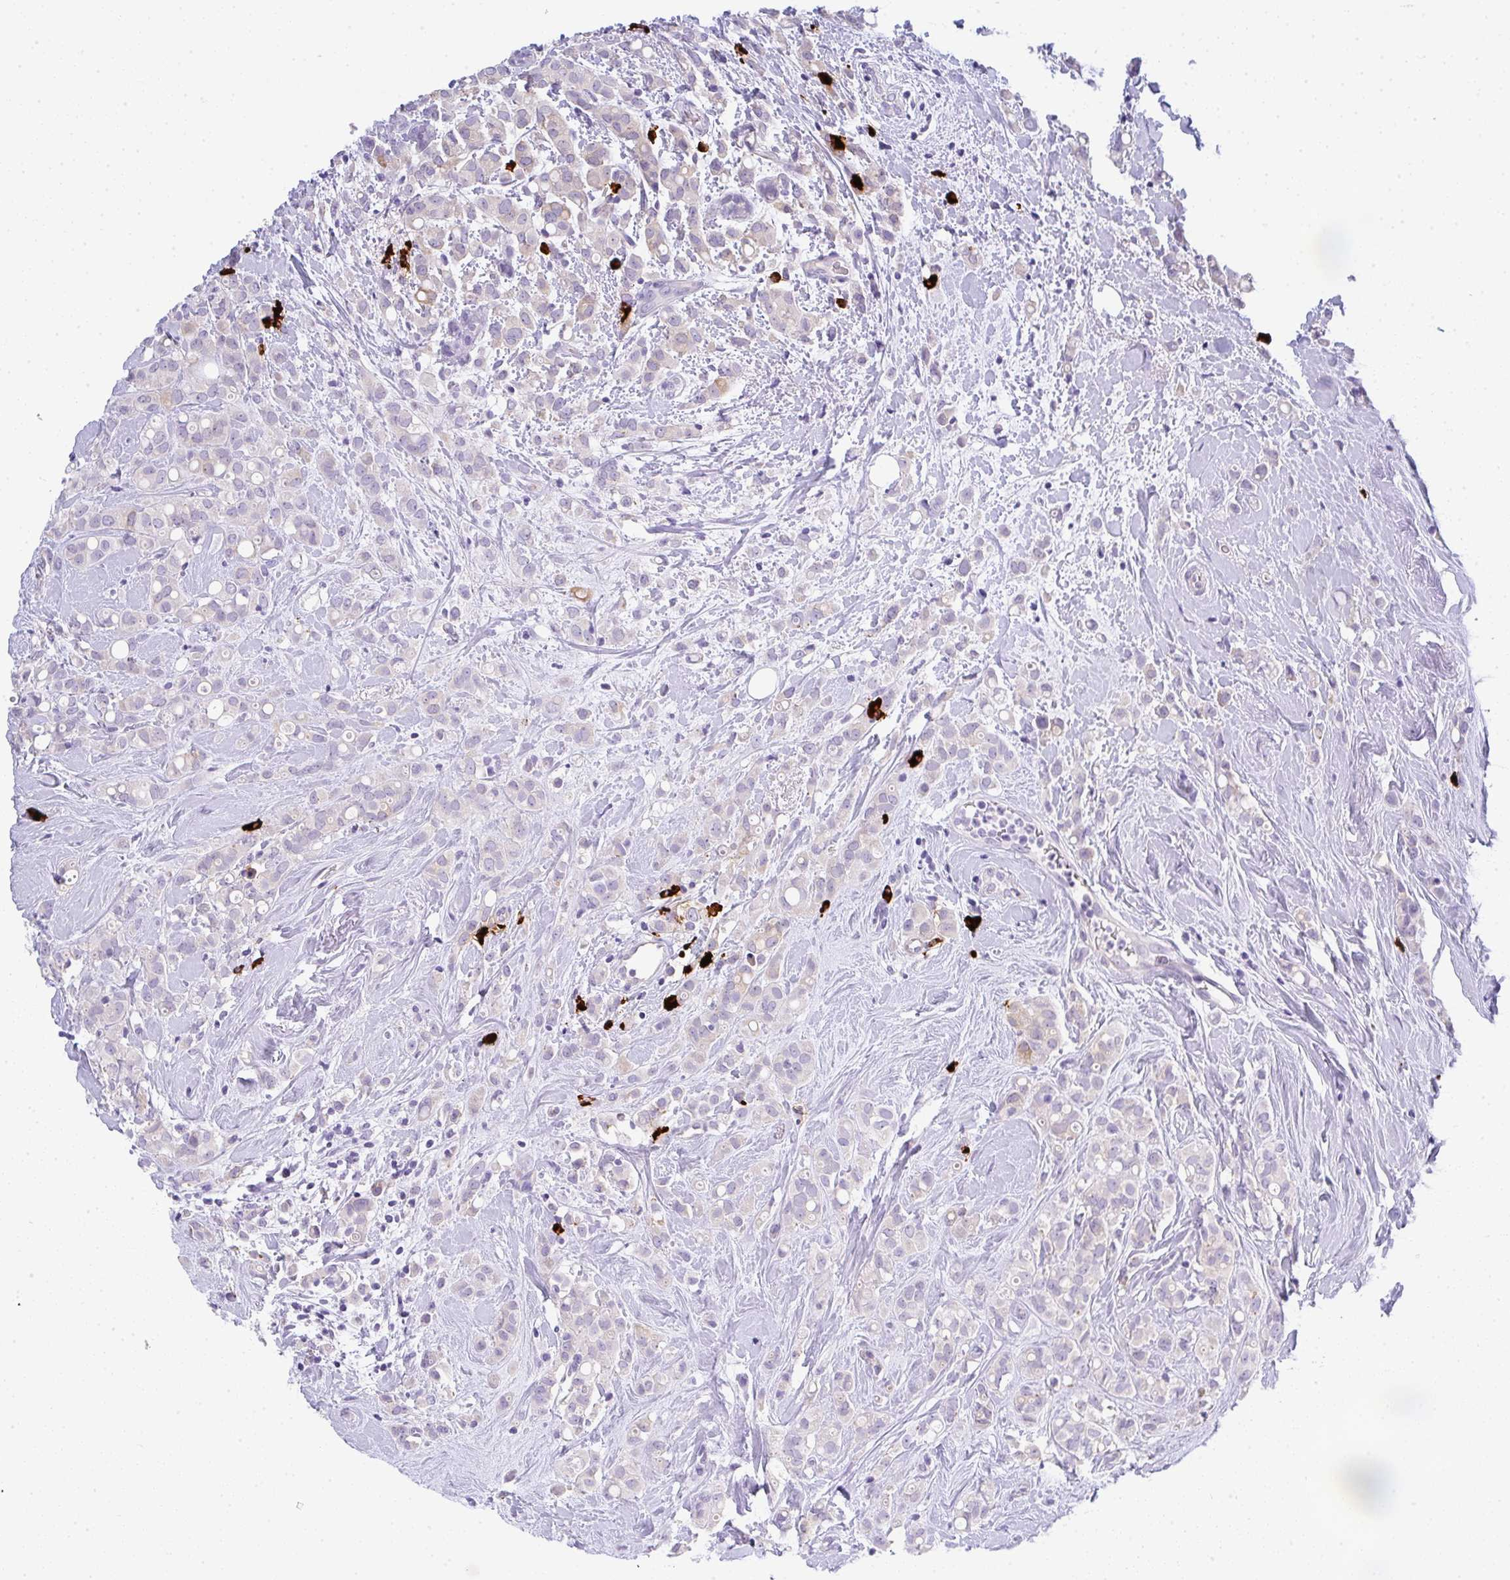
{"staining": {"intensity": "weak", "quantity": "<25%", "location": "cytoplasmic/membranous"}, "tissue": "breast cancer", "cell_type": "Tumor cells", "image_type": "cancer", "snomed": [{"axis": "morphology", "description": "Lobular carcinoma"}, {"axis": "topography", "description": "Breast"}], "caption": "DAB (3,3'-diaminobenzidine) immunohistochemical staining of human breast cancer displays no significant staining in tumor cells.", "gene": "CACNA1S", "patient": {"sex": "female", "age": 68}}